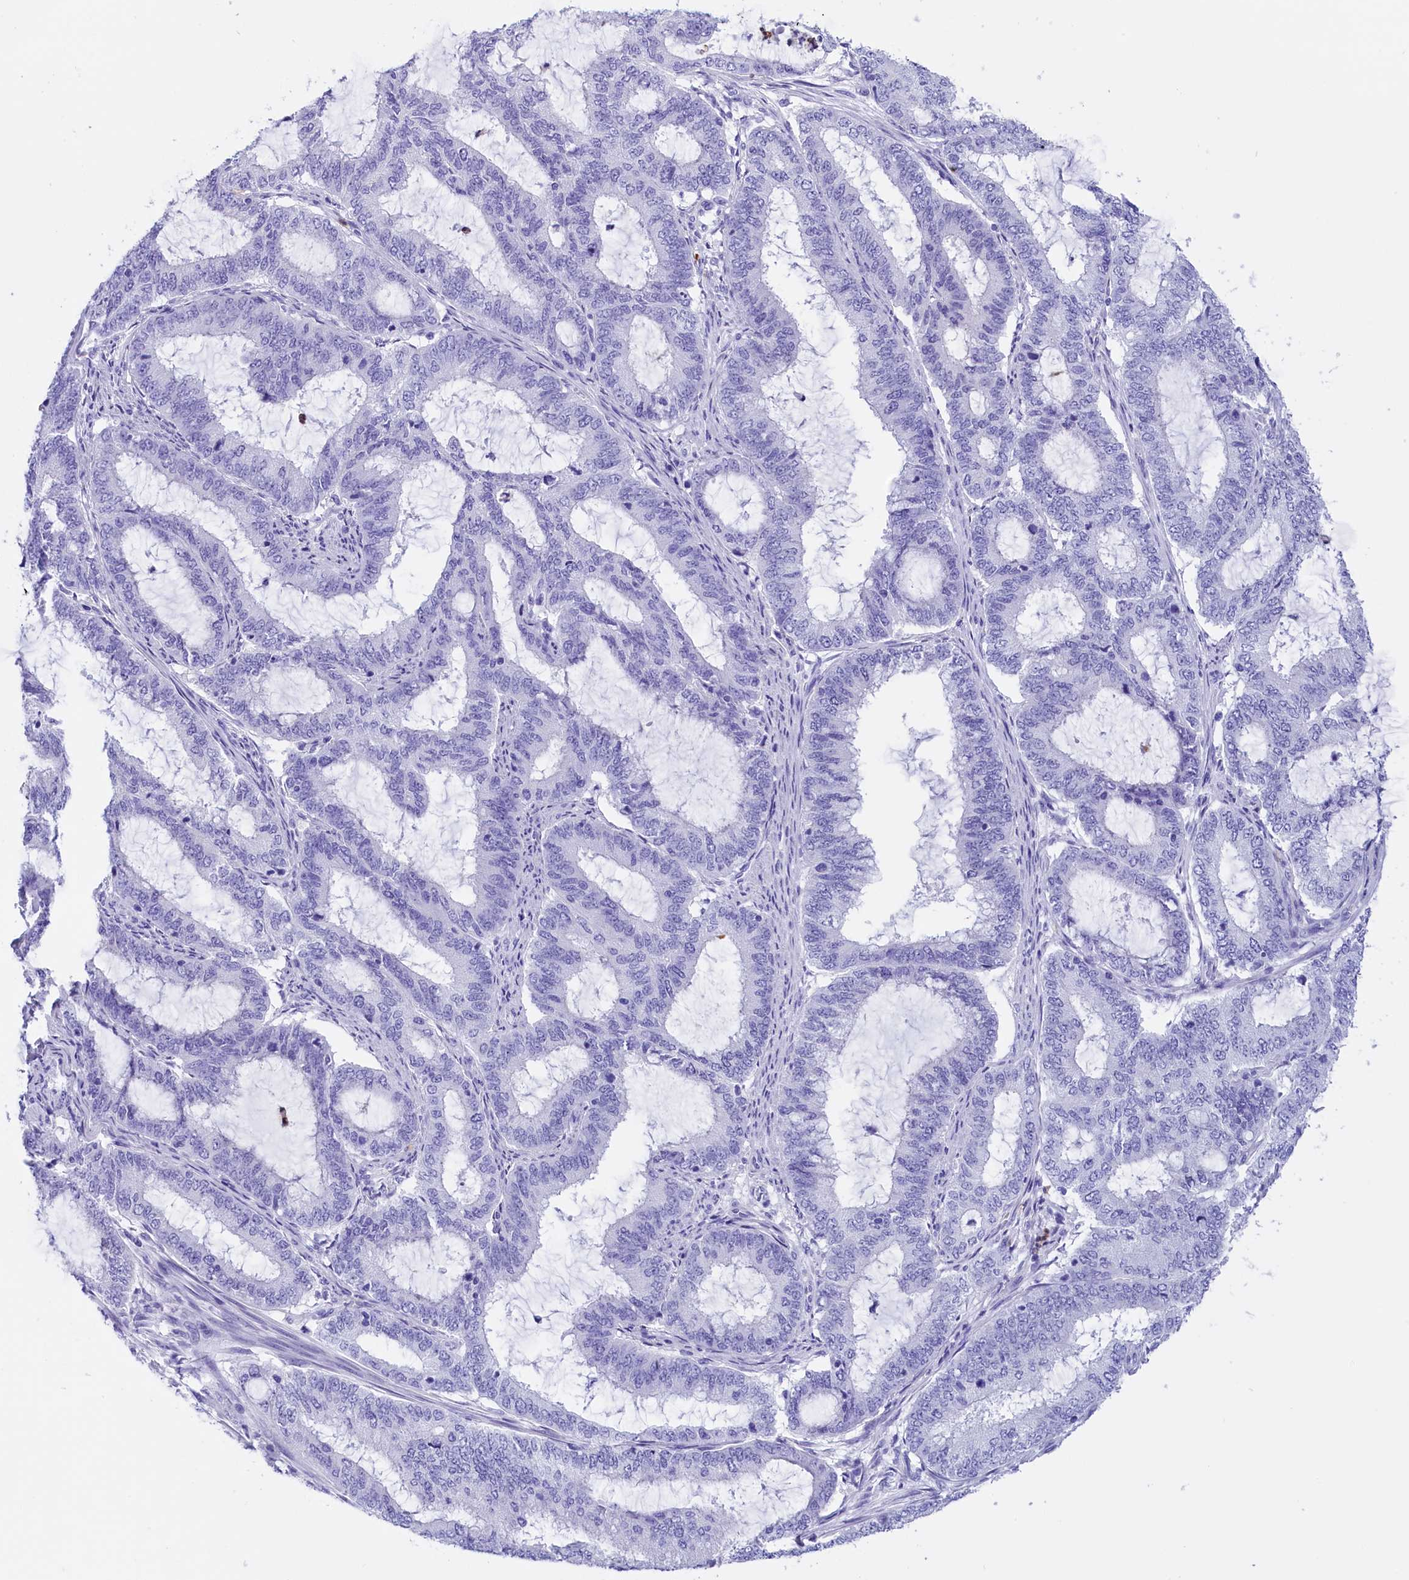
{"staining": {"intensity": "negative", "quantity": "none", "location": "none"}, "tissue": "endometrial cancer", "cell_type": "Tumor cells", "image_type": "cancer", "snomed": [{"axis": "morphology", "description": "Adenocarcinoma, NOS"}, {"axis": "topography", "description": "Endometrium"}], "caption": "Immunohistochemistry (IHC) micrograph of human adenocarcinoma (endometrial) stained for a protein (brown), which displays no staining in tumor cells. Nuclei are stained in blue.", "gene": "CLC", "patient": {"sex": "female", "age": 51}}